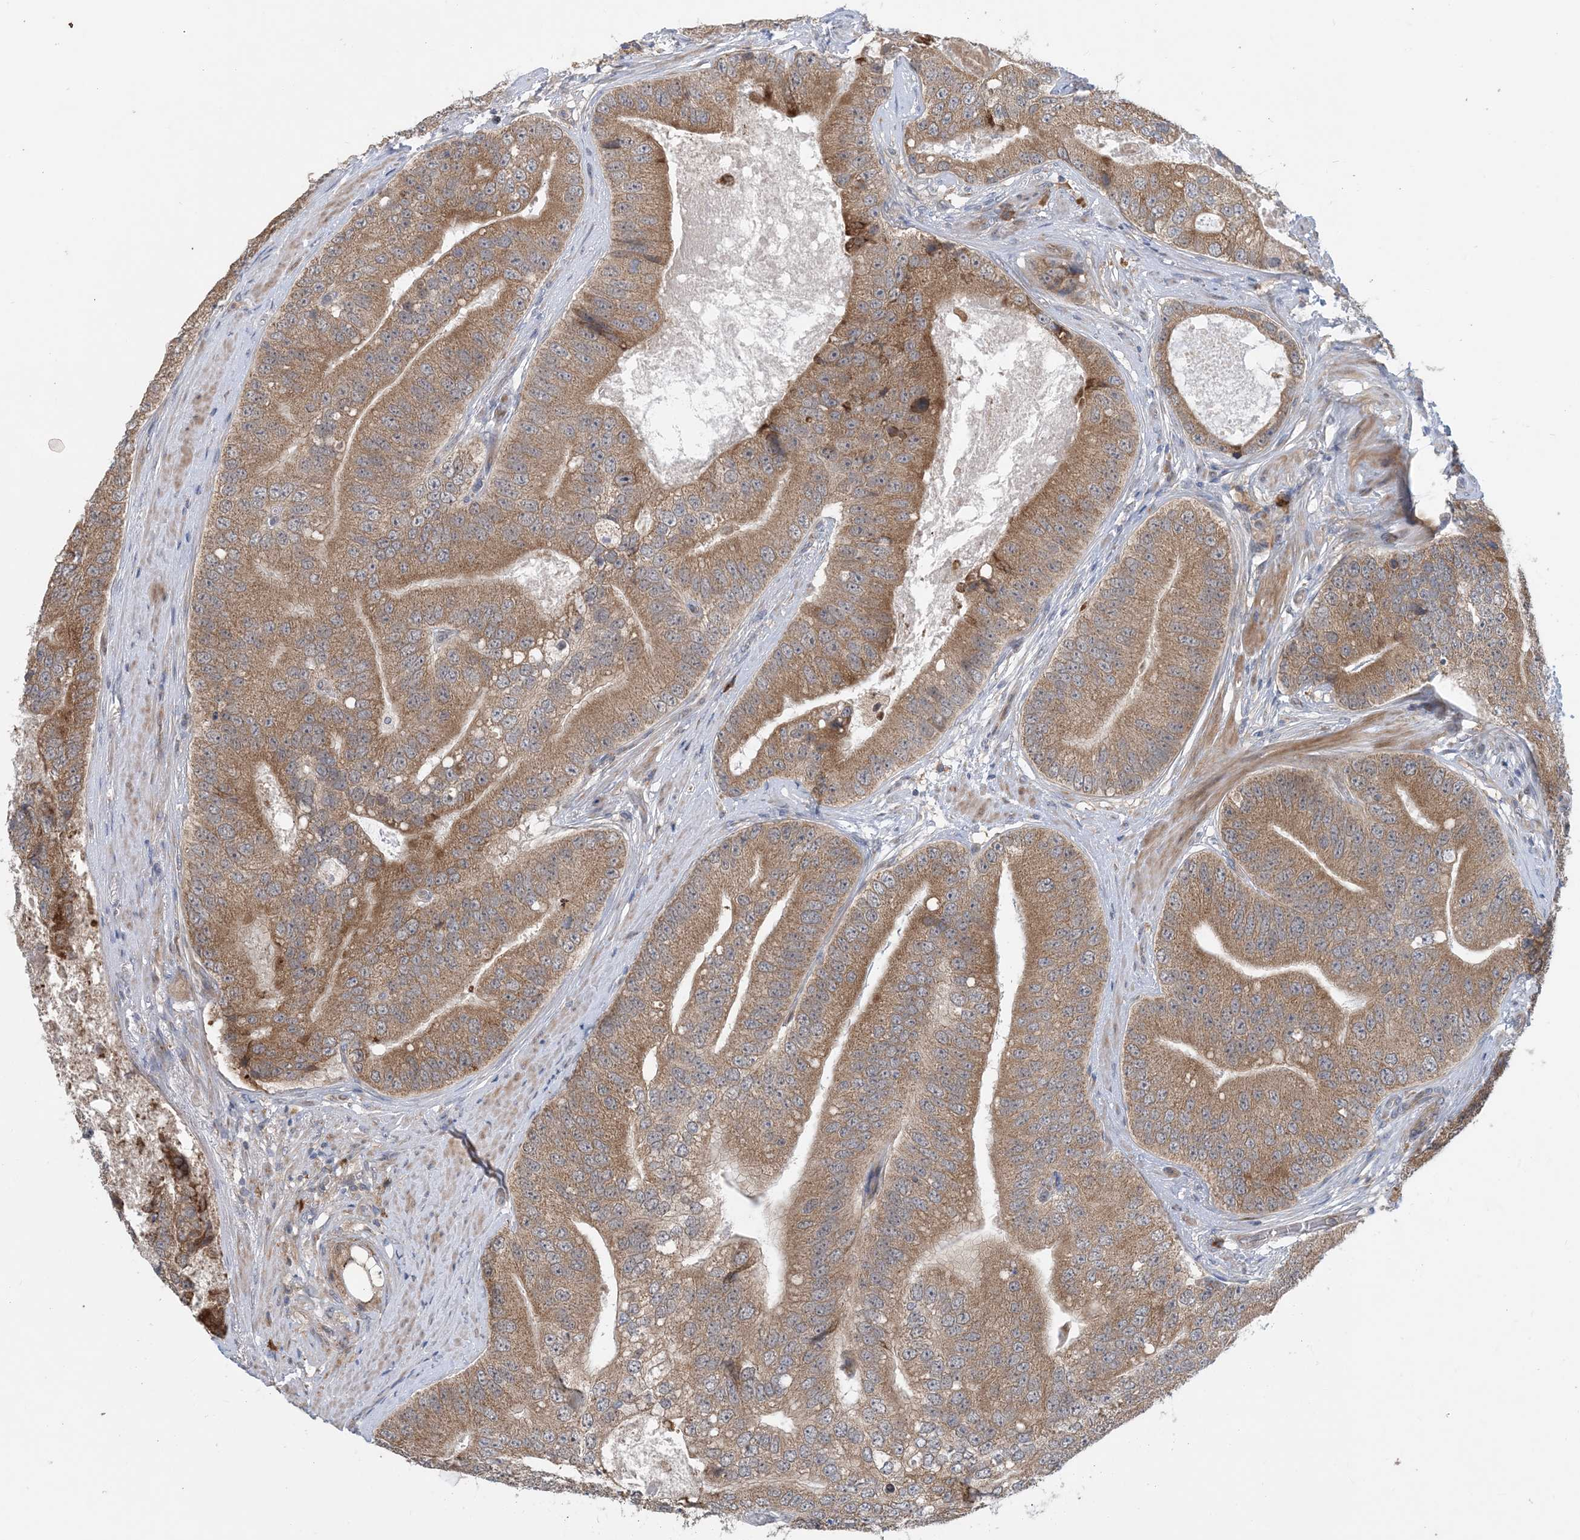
{"staining": {"intensity": "moderate", "quantity": ">75%", "location": "cytoplasmic/membranous"}, "tissue": "prostate cancer", "cell_type": "Tumor cells", "image_type": "cancer", "snomed": [{"axis": "morphology", "description": "Adenocarcinoma, High grade"}, {"axis": "topography", "description": "Prostate"}], "caption": "Protein staining displays moderate cytoplasmic/membranous positivity in about >75% of tumor cells in prostate cancer (adenocarcinoma (high-grade)).", "gene": "PHOSPHO2", "patient": {"sex": "male", "age": 70}}